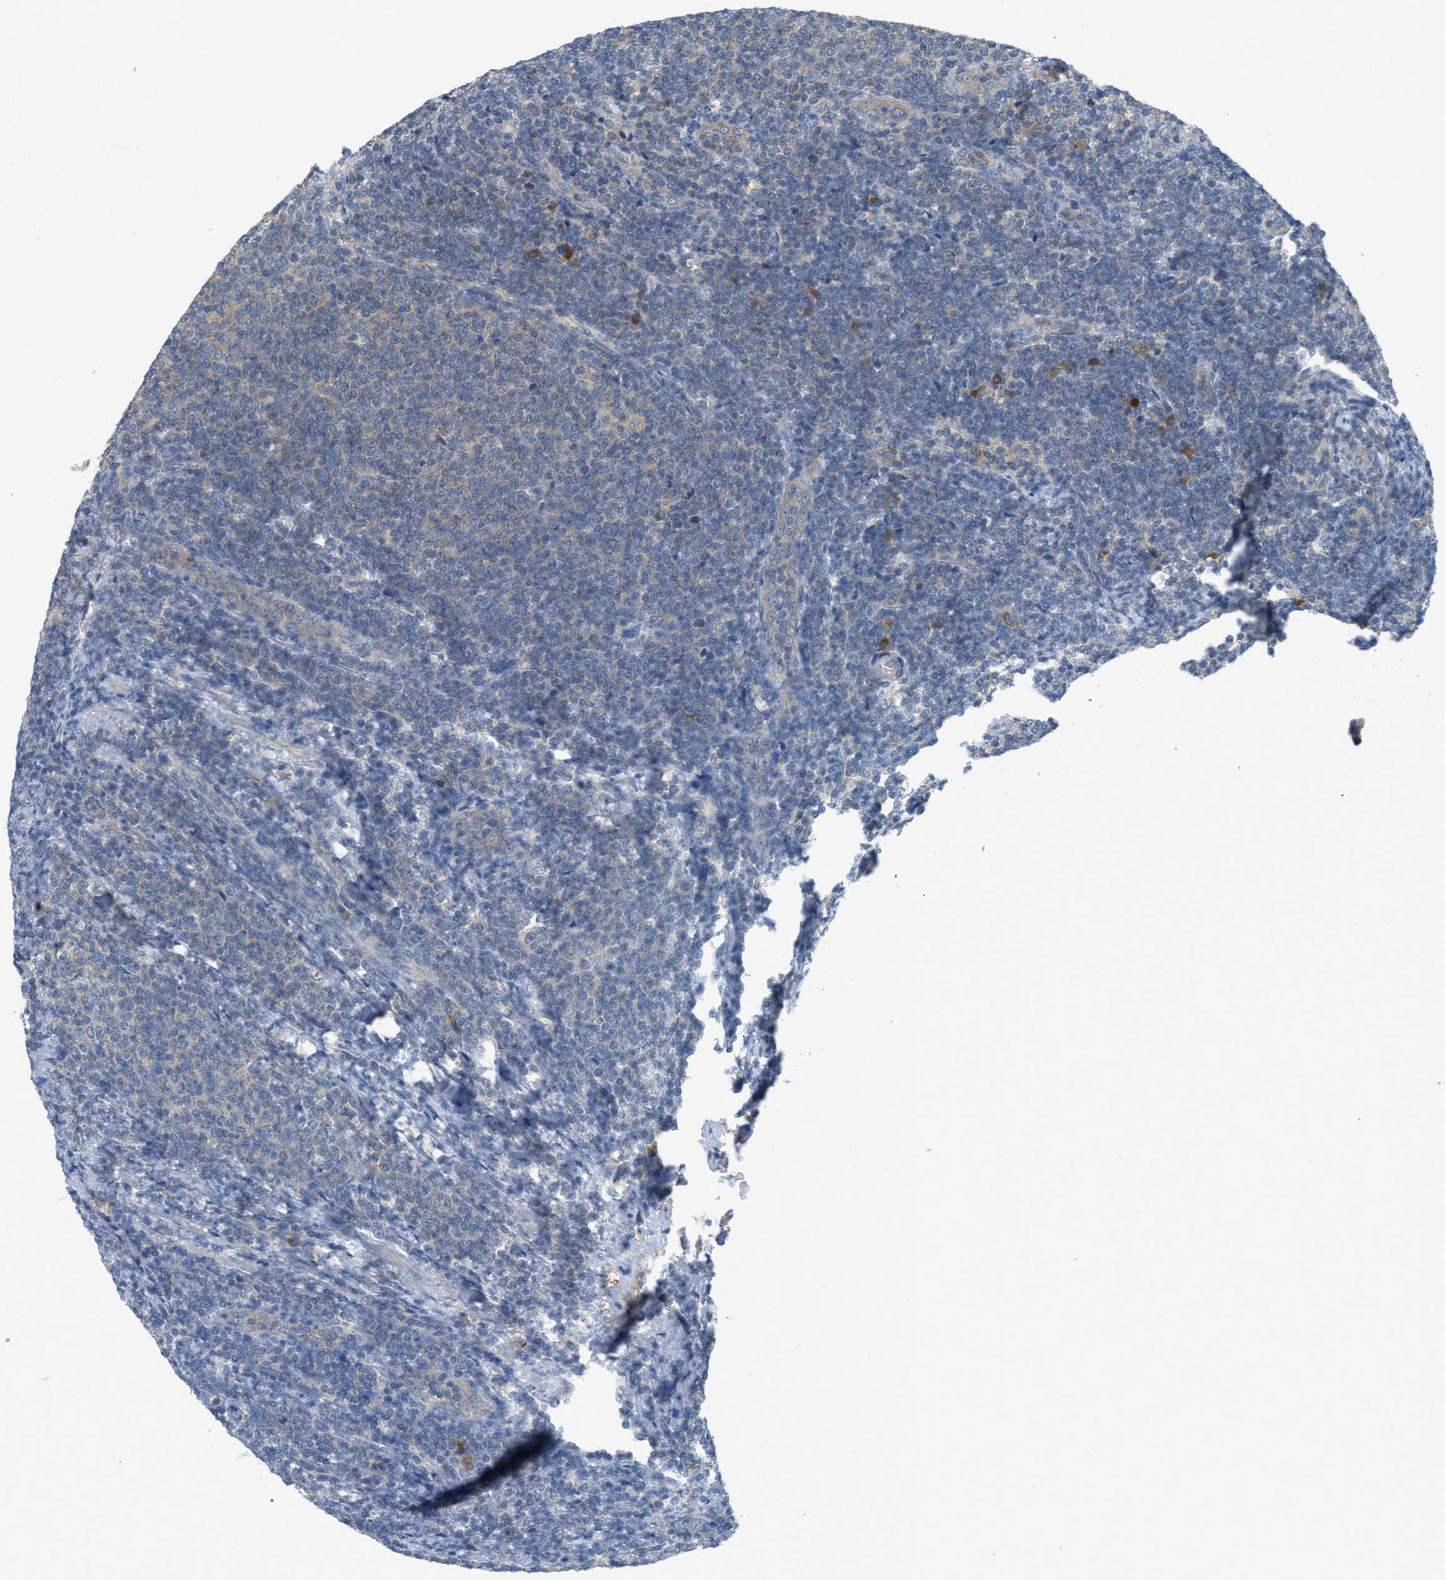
{"staining": {"intensity": "negative", "quantity": "none", "location": "none"}, "tissue": "lymphoma", "cell_type": "Tumor cells", "image_type": "cancer", "snomed": [{"axis": "morphology", "description": "Malignant lymphoma, non-Hodgkin's type, Low grade"}, {"axis": "topography", "description": "Lymph node"}], "caption": "Image shows no significant protein positivity in tumor cells of lymphoma.", "gene": "UBA5", "patient": {"sex": "male", "age": 66}}